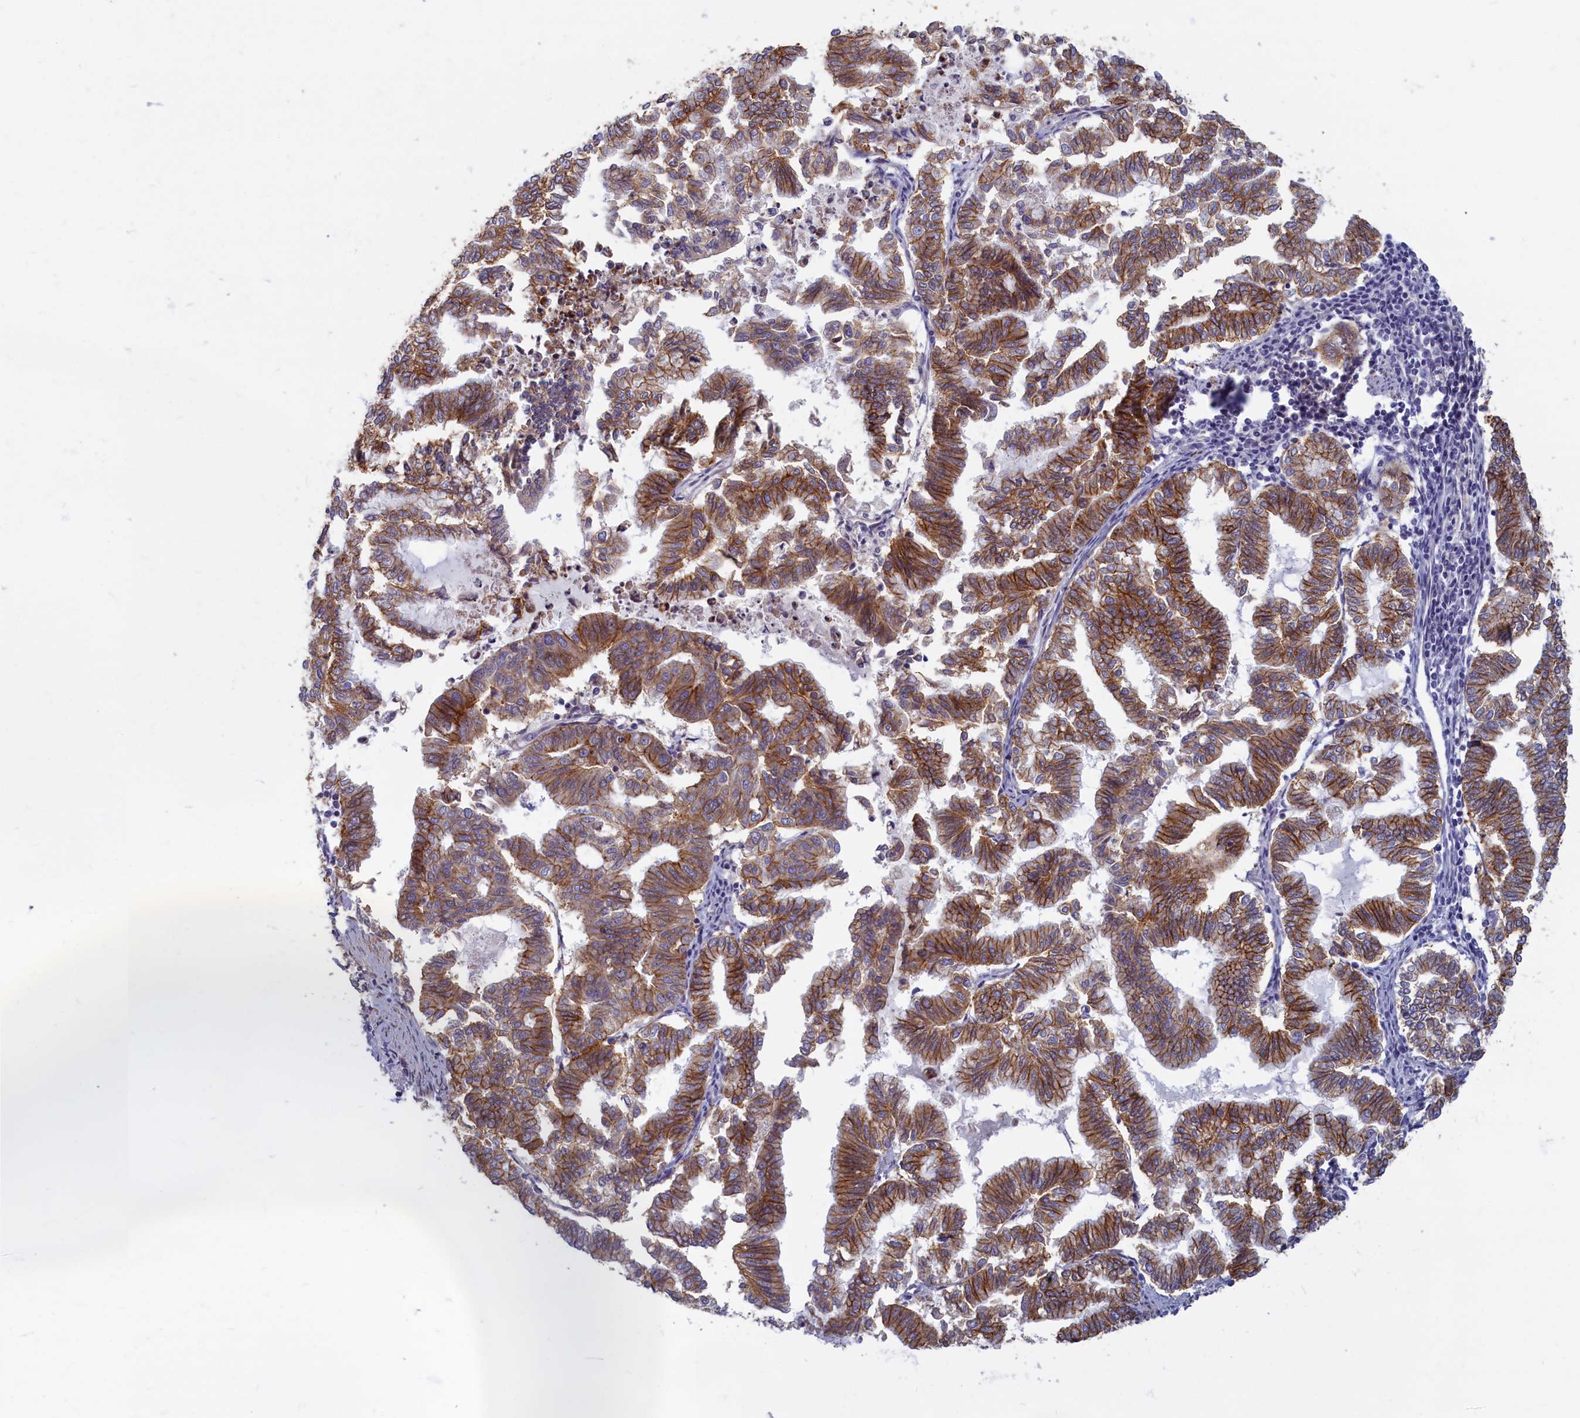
{"staining": {"intensity": "moderate", "quantity": ">75%", "location": "cytoplasmic/membranous"}, "tissue": "endometrial cancer", "cell_type": "Tumor cells", "image_type": "cancer", "snomed": [{"axis": "morphology", "description": "Adenocarcinoma, NOS"}, {"axis": "topography", "description": "Endometrium"}], "caption": "Protein analysis of endometrial cancer tissue displays moderate cytoplasmic/membranous positivity in approximately >75% of tumor cells. The protein of interest is shown in brown color, while the nuclei are stained blue.", "gene": "TRPM4", "patient": {"sex": "female", "age": 79}}